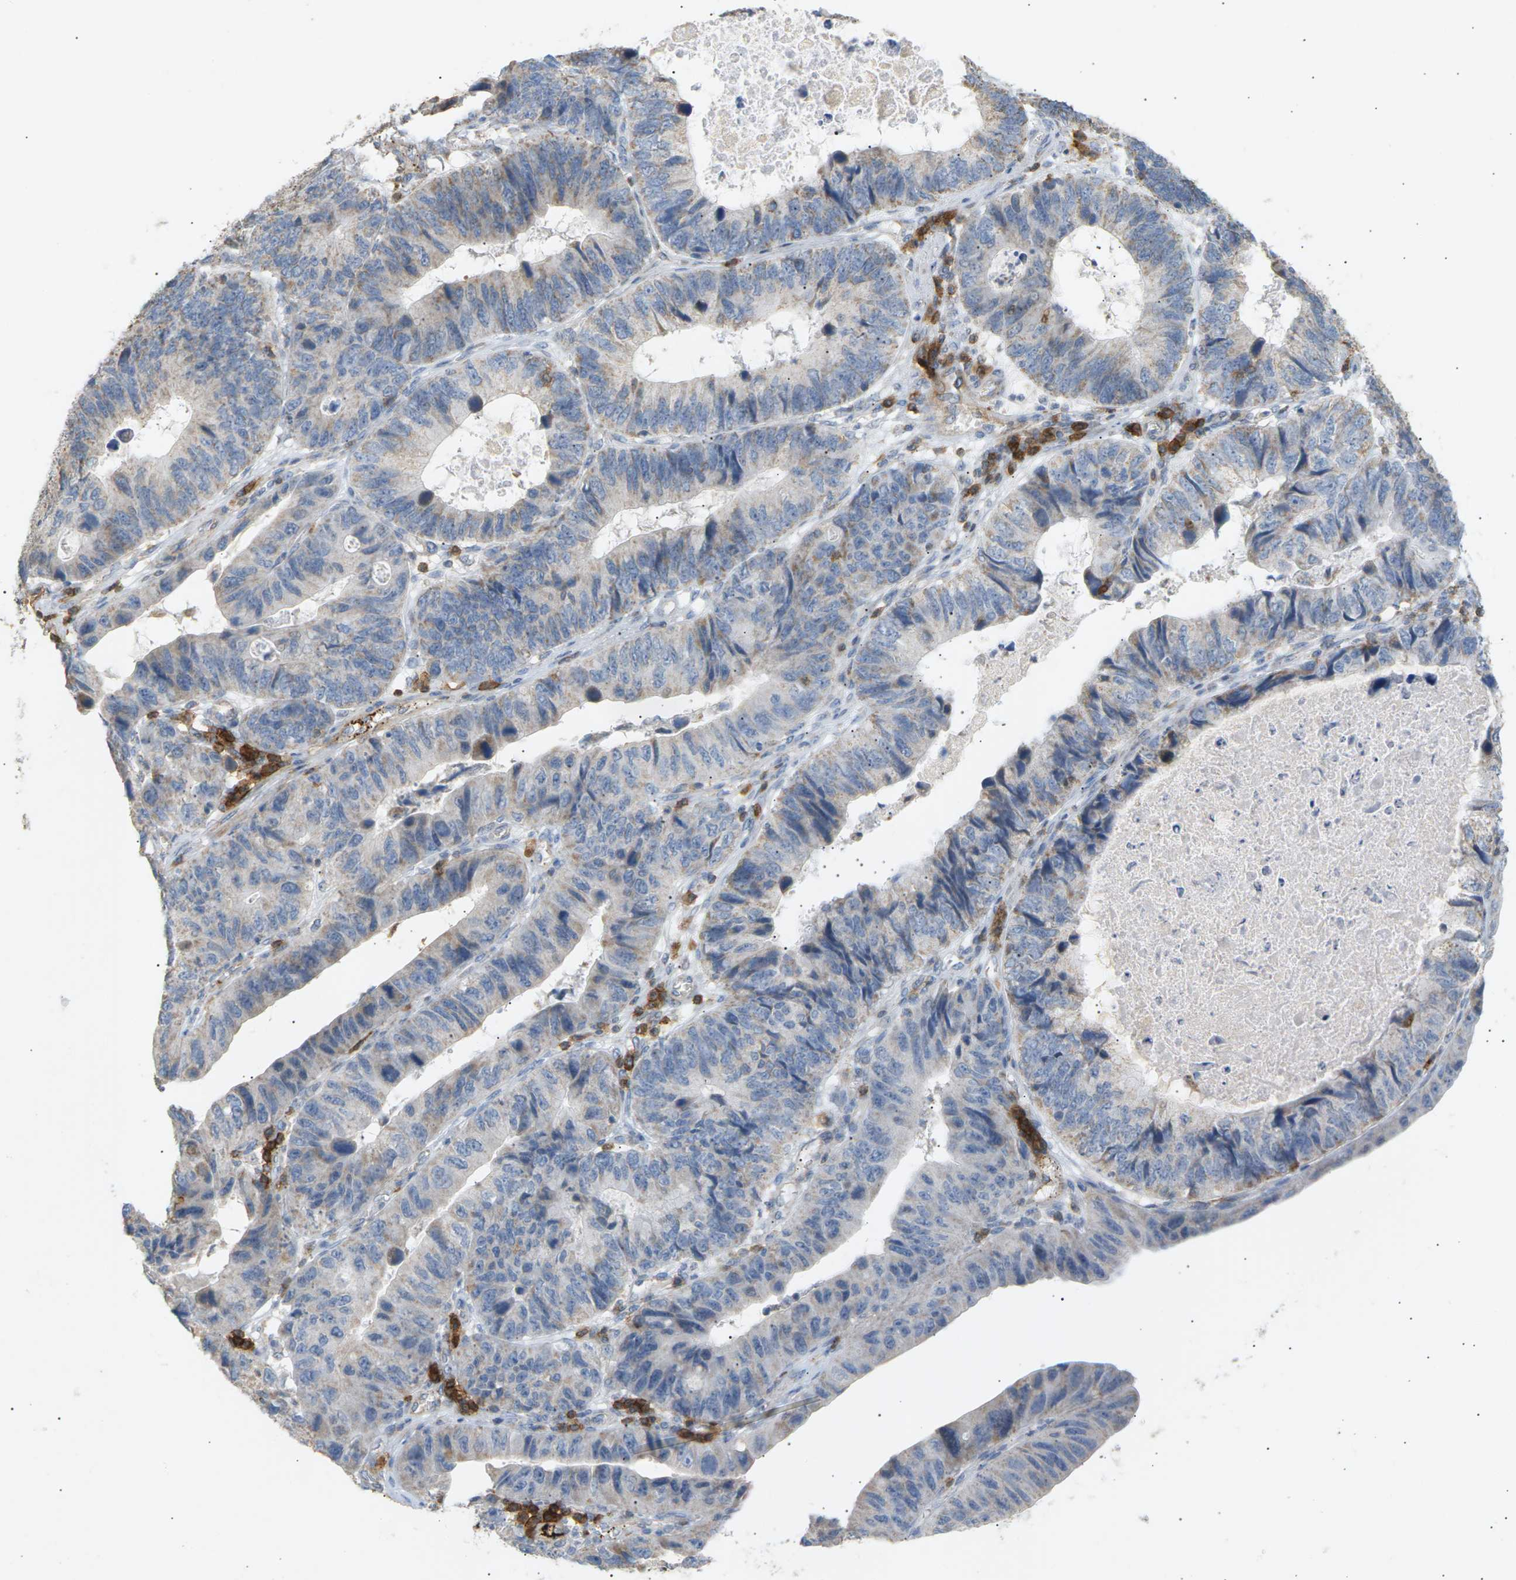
{"staining": {"intensity": "negative", "quantity": "none", "location": "none"}, "tissue": "stomach cancer", "cell_type": "Tumor cells", "image_type": "cancer", "snomed": [{"axis": "morphology", "description": "Adenocarcinoma, NOS"}, {"axis": "topography", "description": "Stomach"}], "caption": "An immunohistochemistry image of stomach adenocarcinoma is shown. There is no staining in tumor cells of stomach adenocarcinoma.", "gene": "LIME1", "patient": {"sex": "male", "age": 59}}